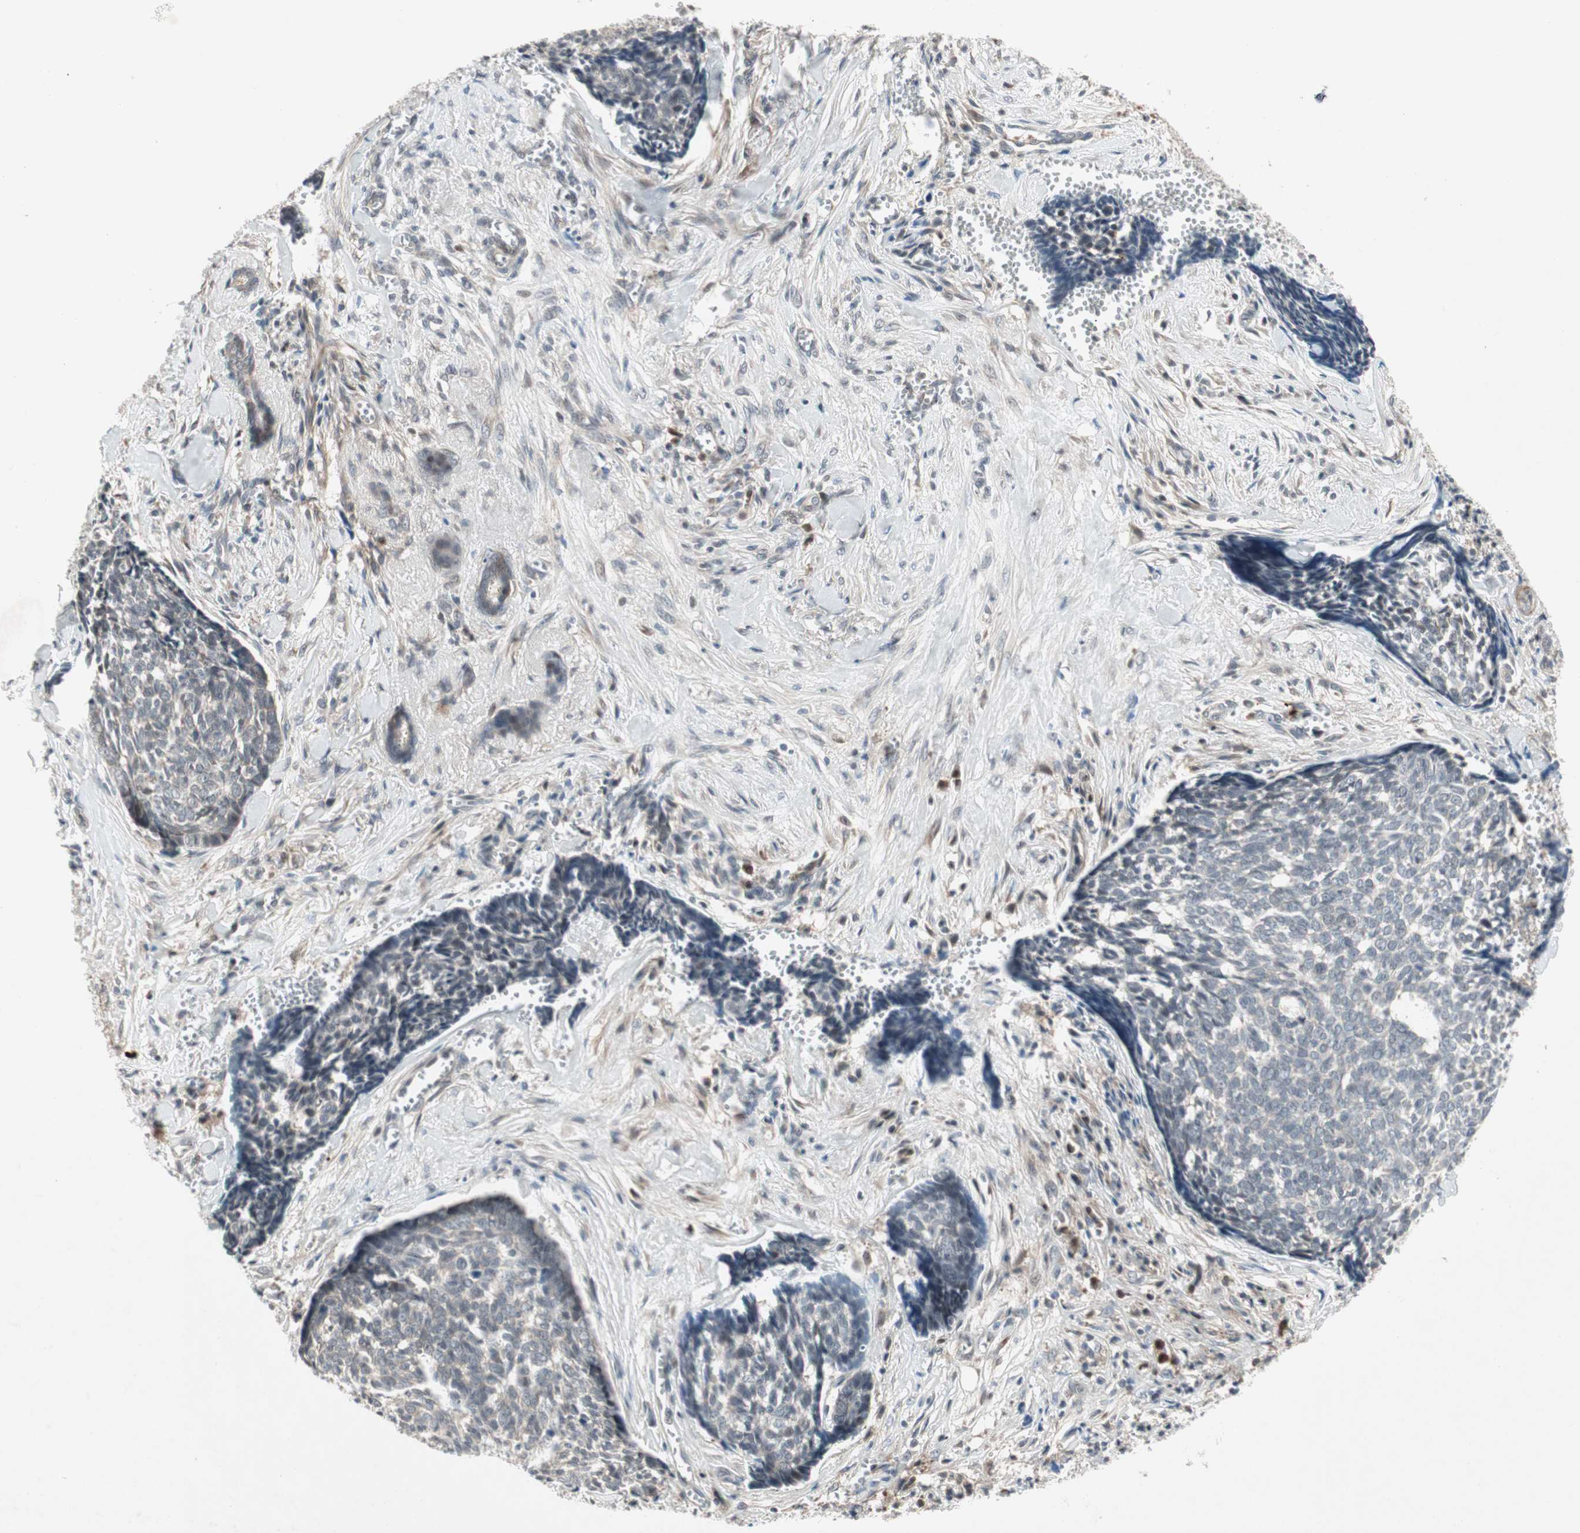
{"staining": {"intensity": "weak", "quantity": "25%-75%", "location": "cytoplasmic/membranous"}, "tissue": "skin cancer", "cell_type": "Tumor cells", "image_type": "cancer", "snomed": [{"axis": "morphology", "description": "Basal cell carcinoma"}, {"axis": "topography", "description": "Skin"}], "caption": "Immunohistochemistry (IHC) of human skin cancer reveals low levels of weak cytoplasmic/membranous staining in approximately 25%-75% of tumor cells. The protein is stained brown, and the nuclei are stained in blue (DAB (3,3'-diaminobenzidine) IHC with brightfield microscopy, high magnification).", "gene": "PGBD1", "patient": {"sex": "male", "age": 84}}